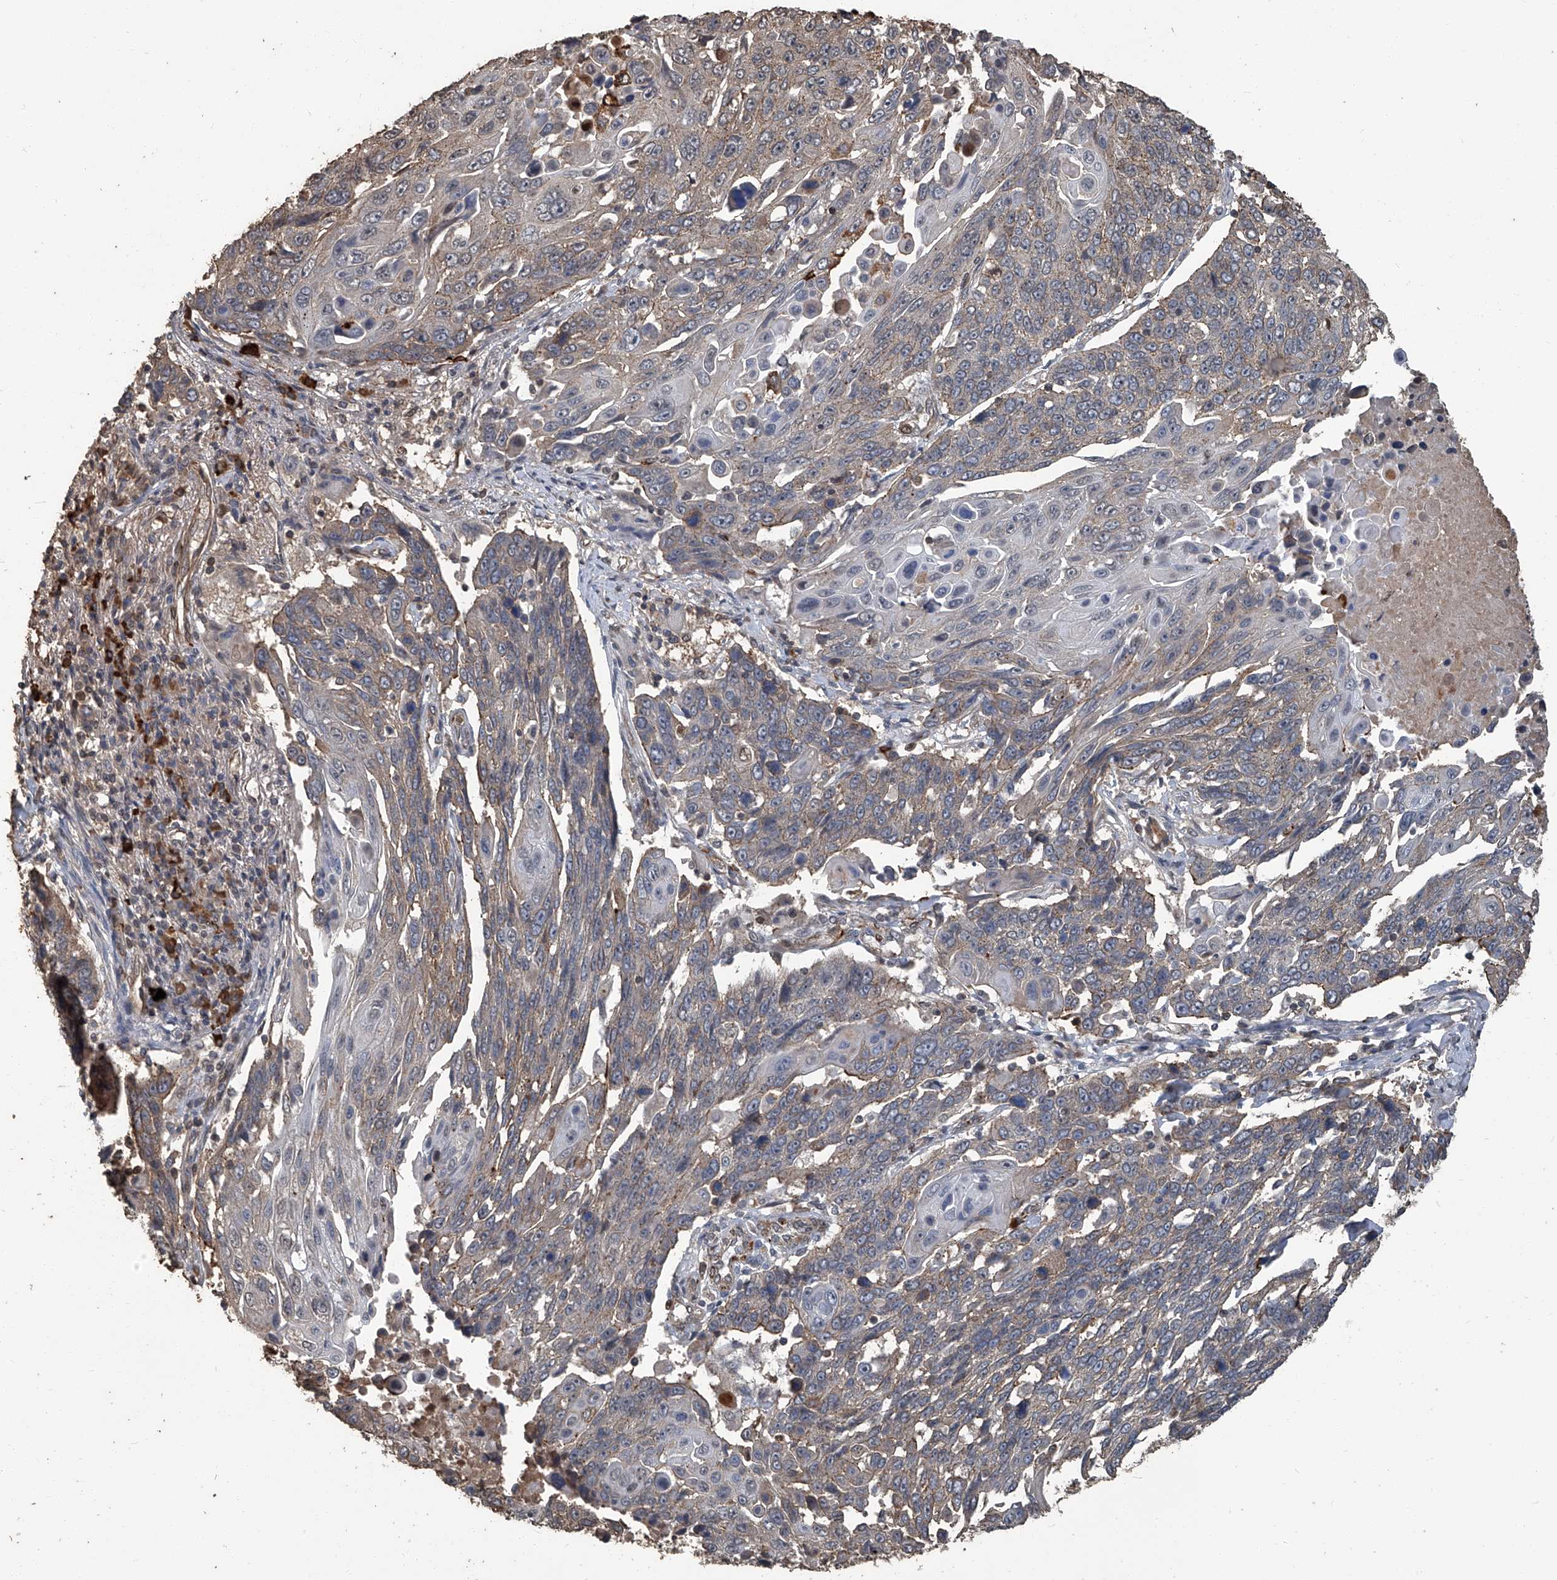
{"staining": {"intensity": "weak", "quantity": "25%-75%", "location": "cytoplasmic/membranous"}, "tissue": "lung cancer", "cell_type": "Tumor cells", "image_type": "cancer", "snomed": [{"axis": "morphology", "description": "Squamous cell carcinoma, NOS"}, {"axis": "topography", "description": "Lung"}], "caption": "High-magnification brightfield microscopy of lung cancer (squamous cell carcinoma) stained with DAB (3,3'-diaminobenzidine) (brown) and counterstained with hematoxylin (blue). tumor cells exhibit weak cytoplasmic/membranous expression is appreciated in approximately25%-75% of cells.", "gene": "GPR132", "patient": {"sex": "male", "age": 66}}